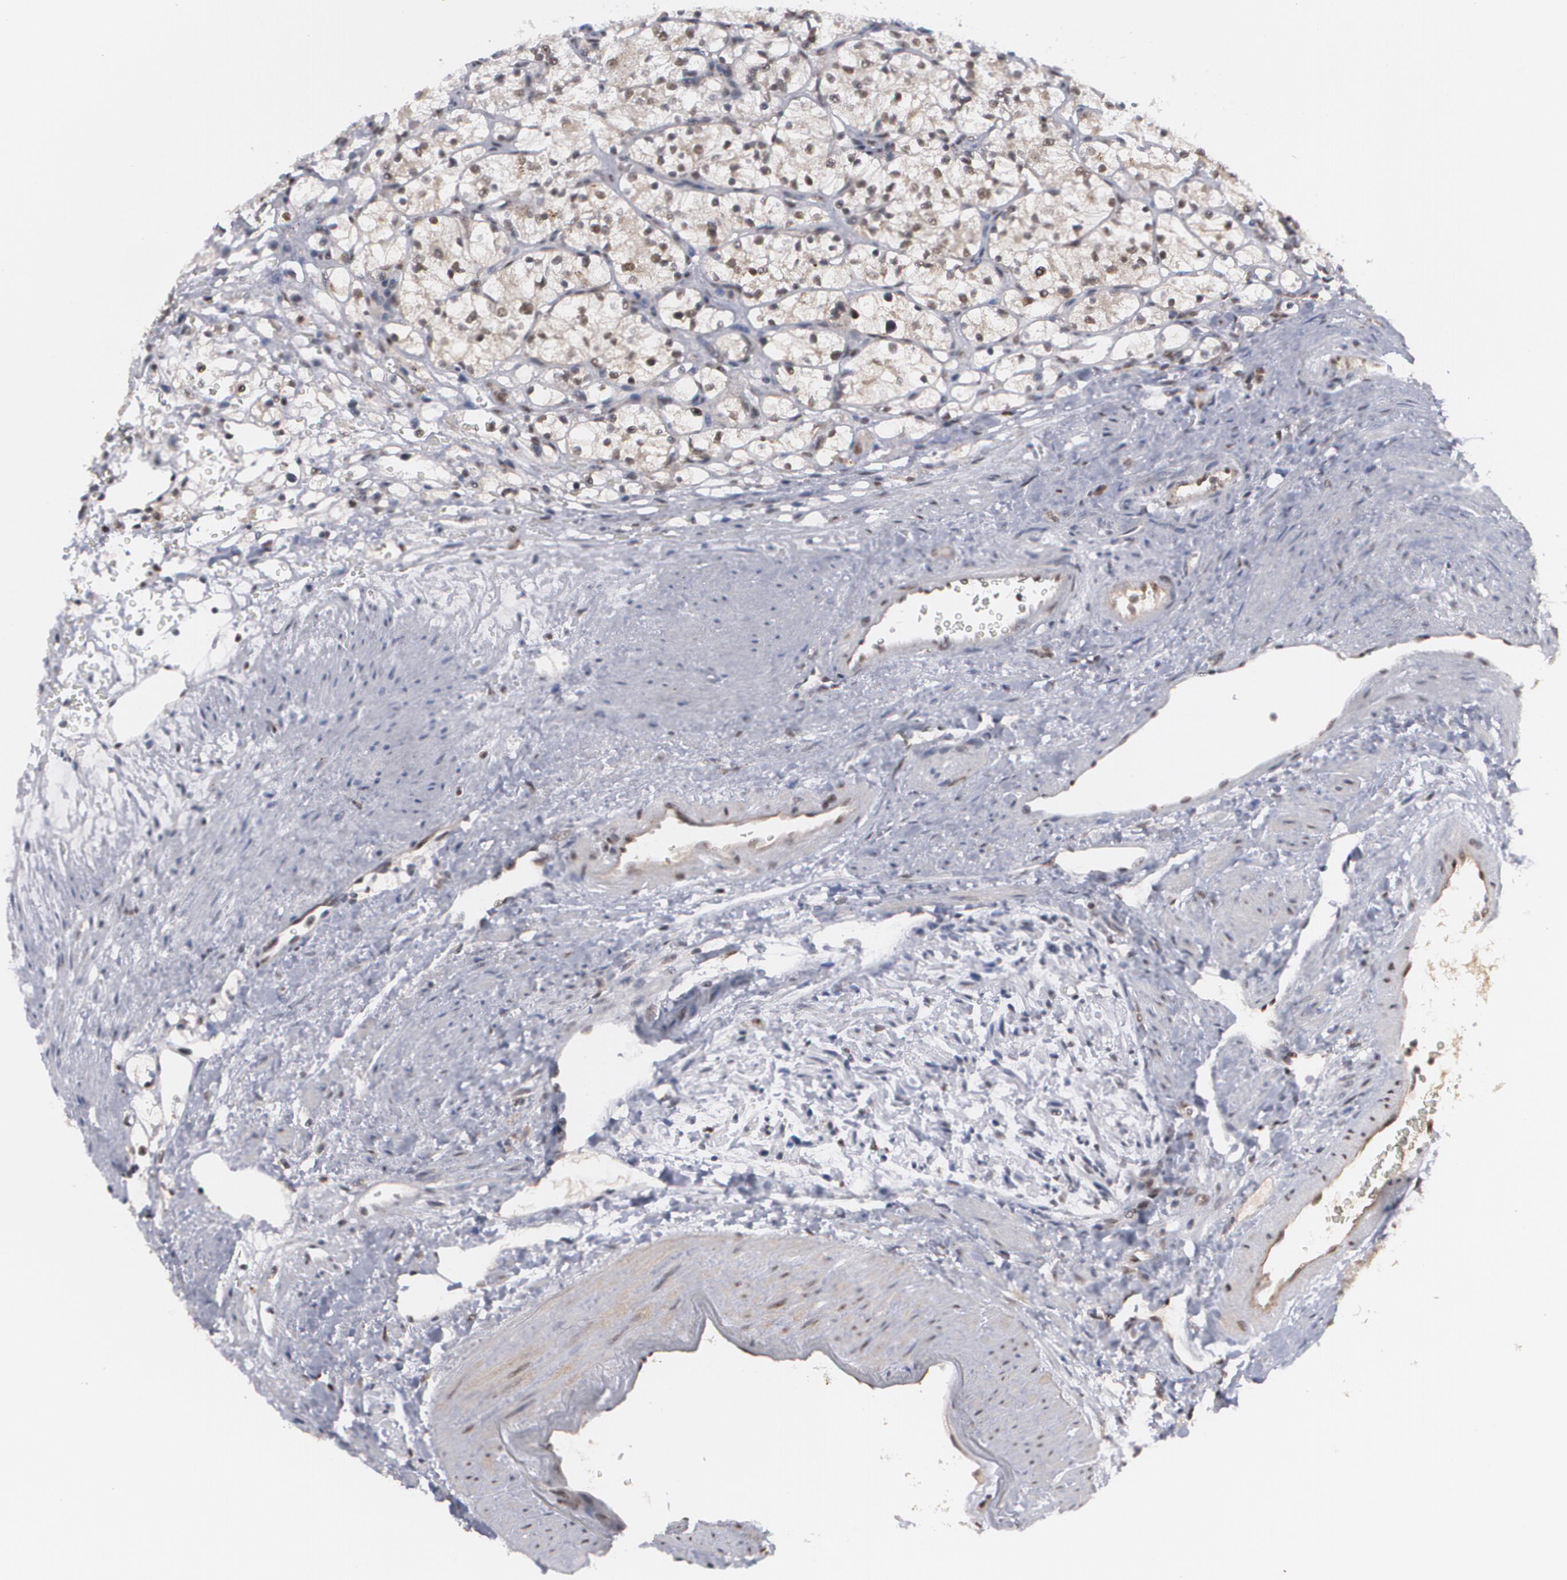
{"staining": {"intensity": "moderate", "quantity": ">75%", "location": "nuclear"}, "tissue": "renal cancer", "cell_type": "Tumor cells", "image_type": "cancer", "snomed": [{"axis": "morphology", "description": "Adenocarcinoma, NOS"}, {"axis": "topography", "description": "Kidney"}], "caption": "Immunohistochemical staining of renal adenocarcinoma shows medium levels of moderate nuclear staining in approximately >75% of tumor cells.", "gene": "INTS6", "patient": {"sex": "female", "age": 60}}